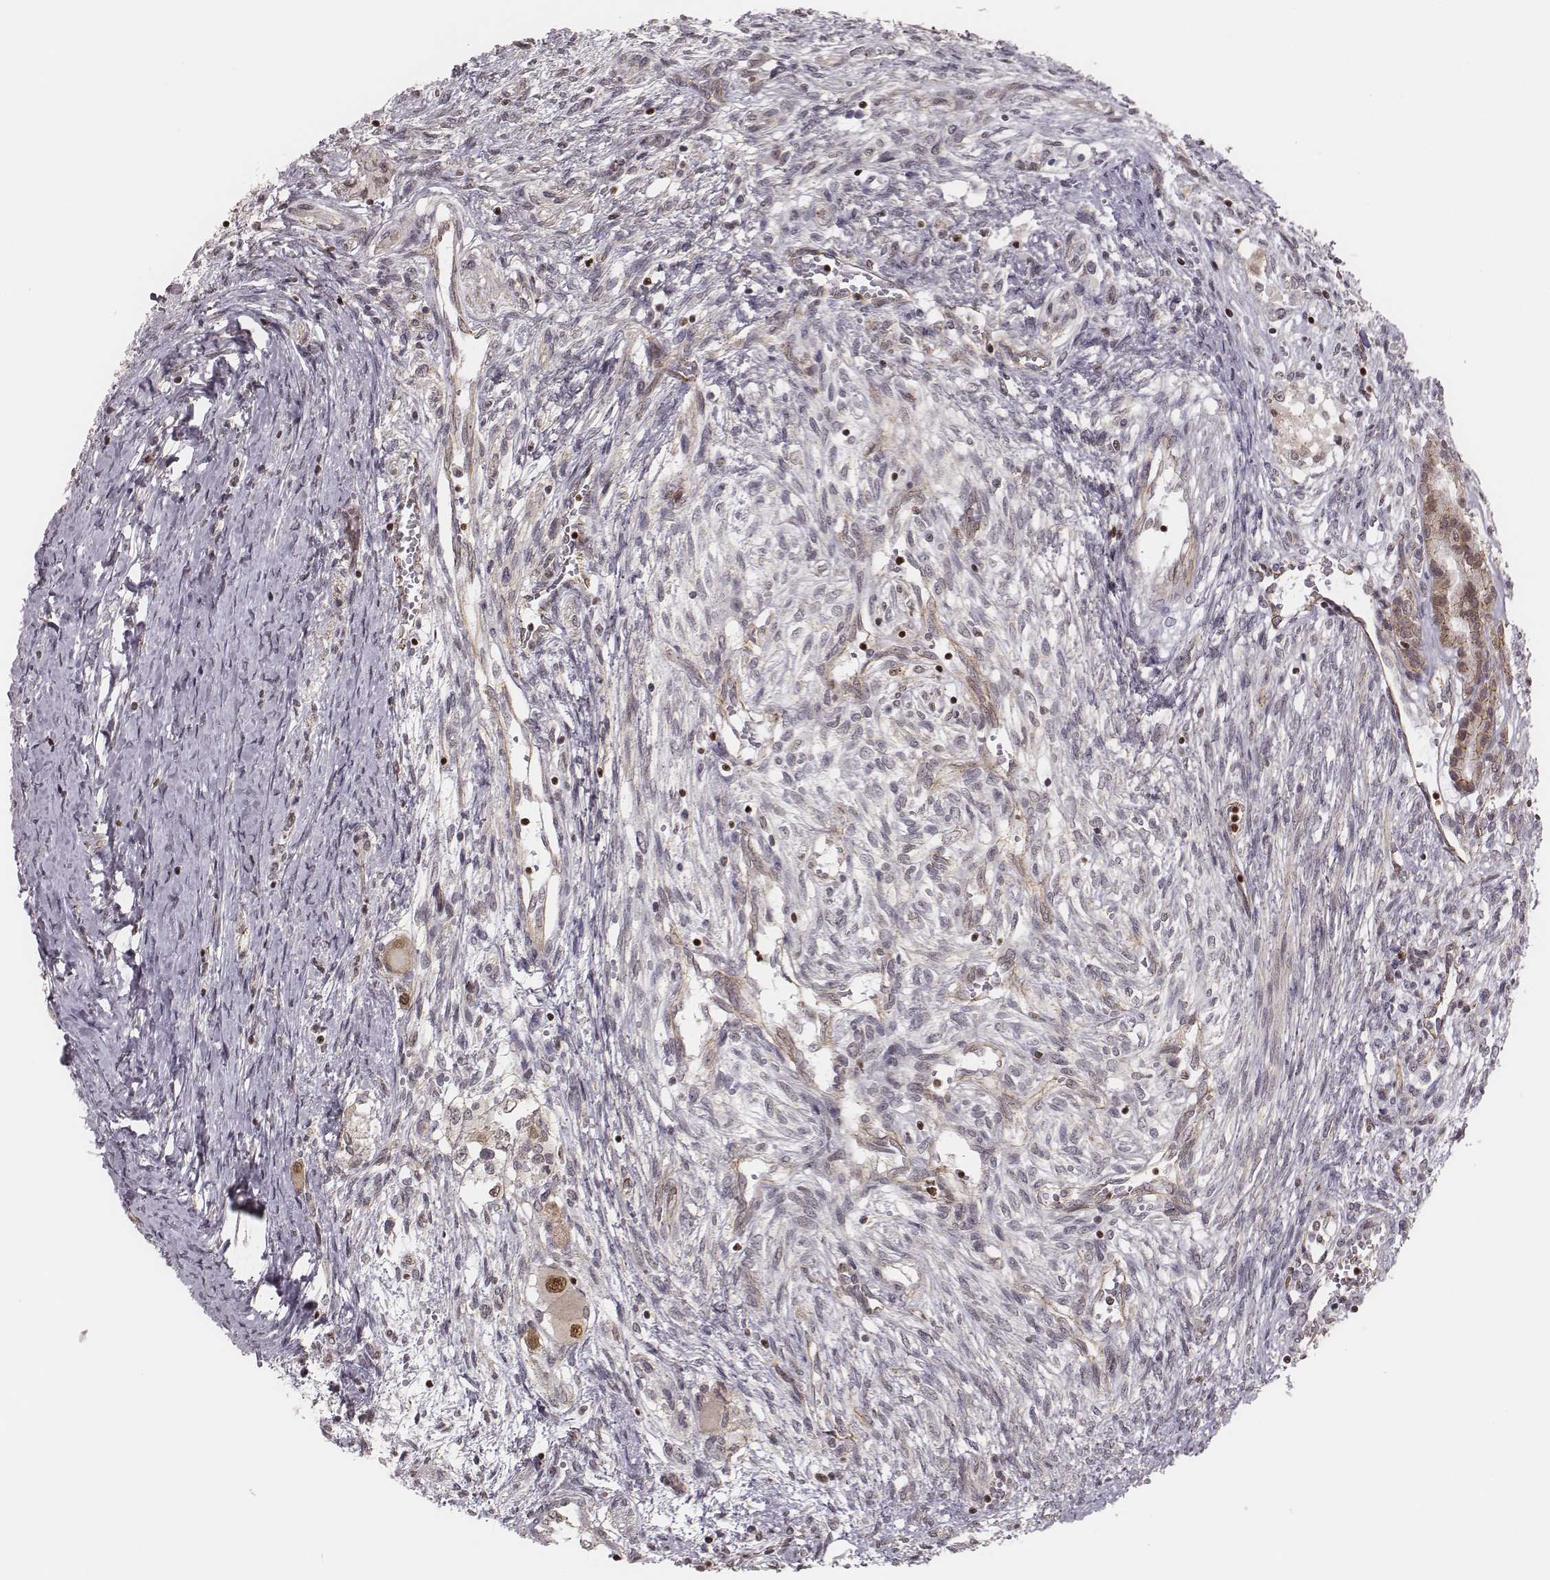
{"staining": {"intensity": "moderate", "quantity": ">75%", "location": "cytoplasmic/membranous,nuclear"}, "tissue": "testis cancer", "cell_type": "Tumor cells", "image_type": "cancer", "snomed": [{"axis": "morphology", "description": "Carcinoma, Embryonal, NOS"}, {"axis": "topography", "description": "Testis"}], "caption": "The micrograph displays a brown stain indicating the presence of a protein in the cytoplasmic/membranous and nuclear of tumor cells in embryonal carcinoma (testis). (Brightfield microscopy of DAB IHC at high magnification).", "gene": "WDR59", "patient": {"sex": "male", "age": 37}}